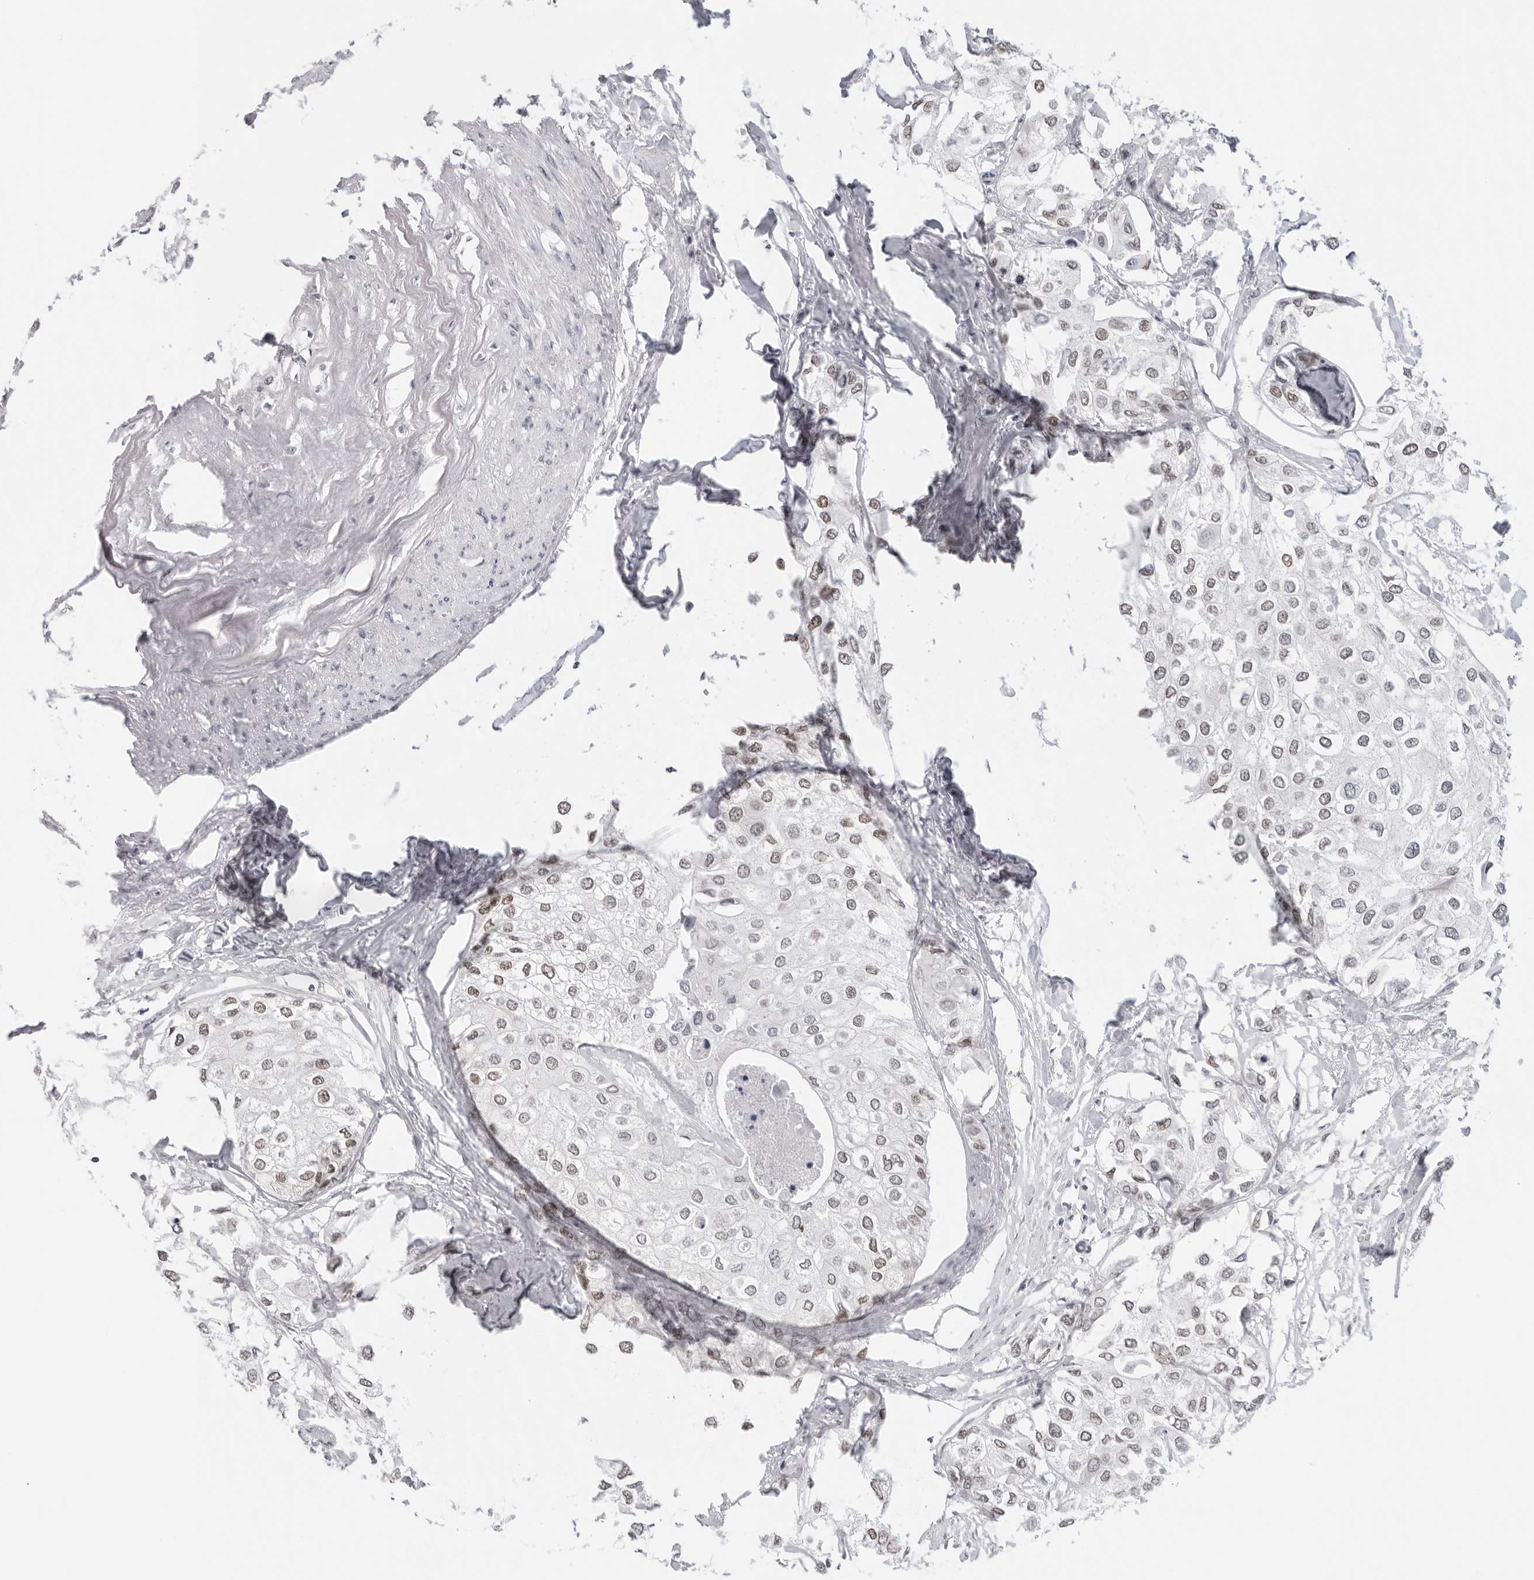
{"staining": {"intensity": "weak", "quantity": "<25%", "location": "nuclear"}, "tissue": "urothelial cancer", "cell_type": "Tumor cells", "image_type": "cancer", "snomed": [{"axis": "morphology", "description": "Urothelial carcinoma, High grade"}, {"axis": "topography", "description": "Urinary bladder"}], "caption": "An image of urothelial cancer stained for a protein reveals no brown staining in tumor cells.", "gene": "FOXK2", "patient": {"sex": "male", "age": 64}}